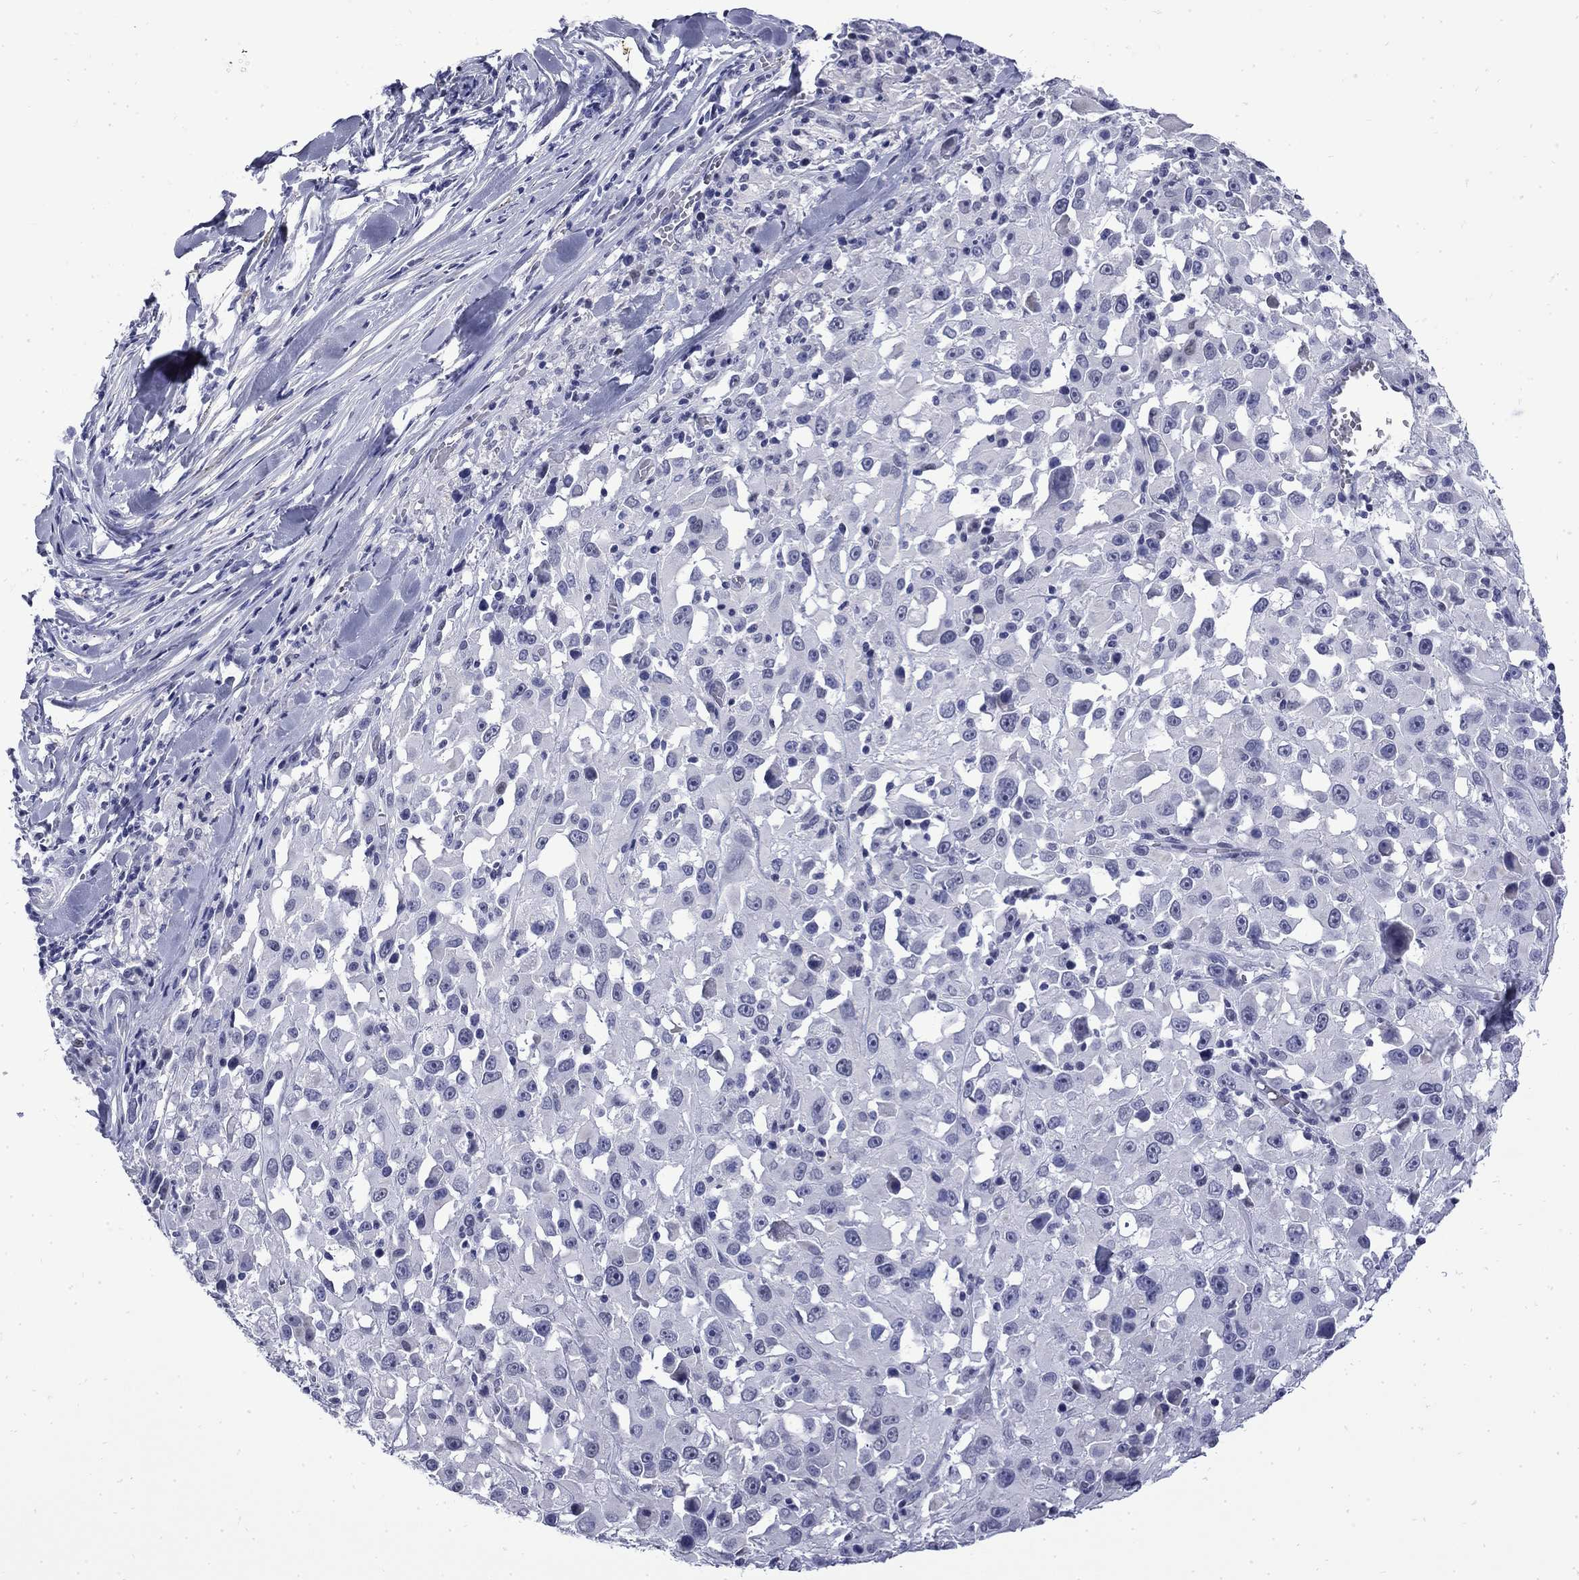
{"staining": {"intensity": "negative", "quantity": "none", "location": "none"}, "tissue": "melanoma", "cell_type": "Tumor cells", "image_type": "cancer", "snomed": [{"axis": "morphology", "description": "Malignant melanoma, Metastatic site"}, {"axis": "topography", "description": "Lymph node"}], "caption": "This is a histopathology image of immunohistochemistry staining of malignant melanoma (metastatic site), which shows no positivity in tumor cells.", "gene": "MGARP", "patient": {"sex": "male", "age": 50}}